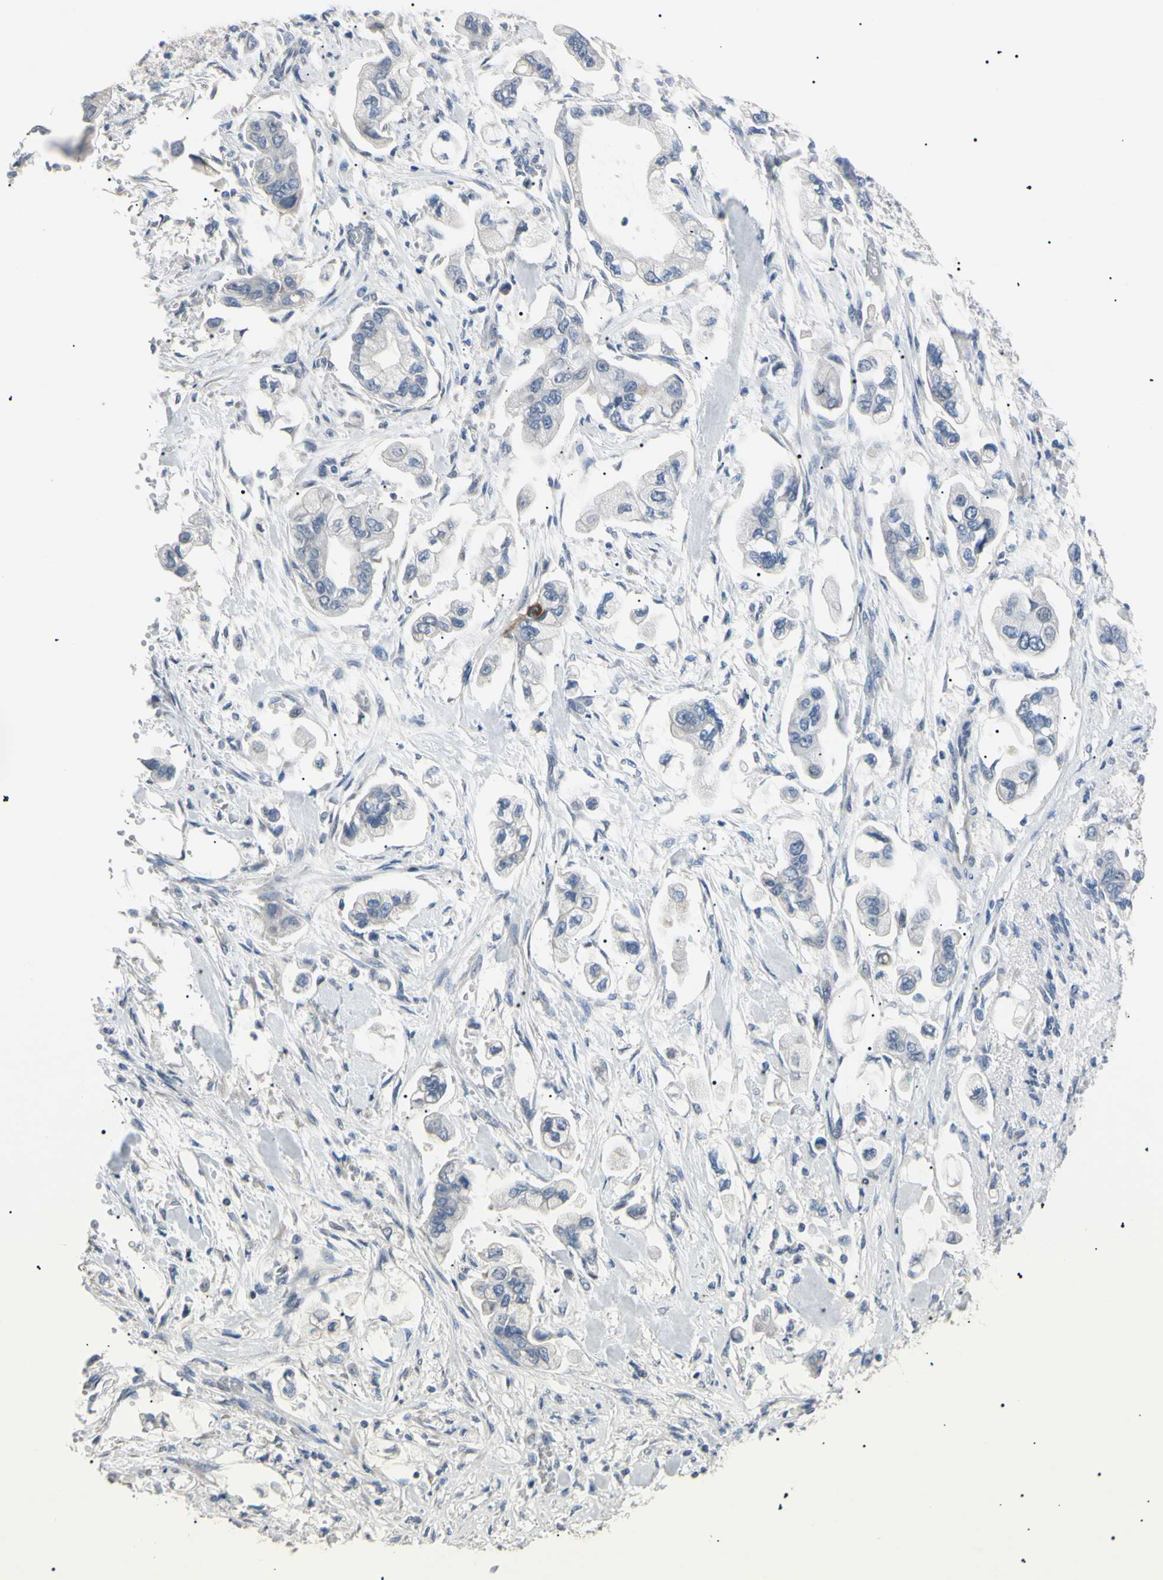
{"staining": {"intensity": "negative", "quantity": "none", "location": "none"}, "tissue": "stomach cancer", "cell_type": "Tumor cells", "image_type": "cancer", "snomed": [{"axis": "morphology", "description": "Adenocarcinoma, NOS"}, {"axis": "topography", "description": "Stomach"}], "caption": "DAB immunohistochemical staining of stomach cancer shows no significant expression in tumor cells.", "gene": "CGB3", "patient": {"sex": "male", "age": 62}}